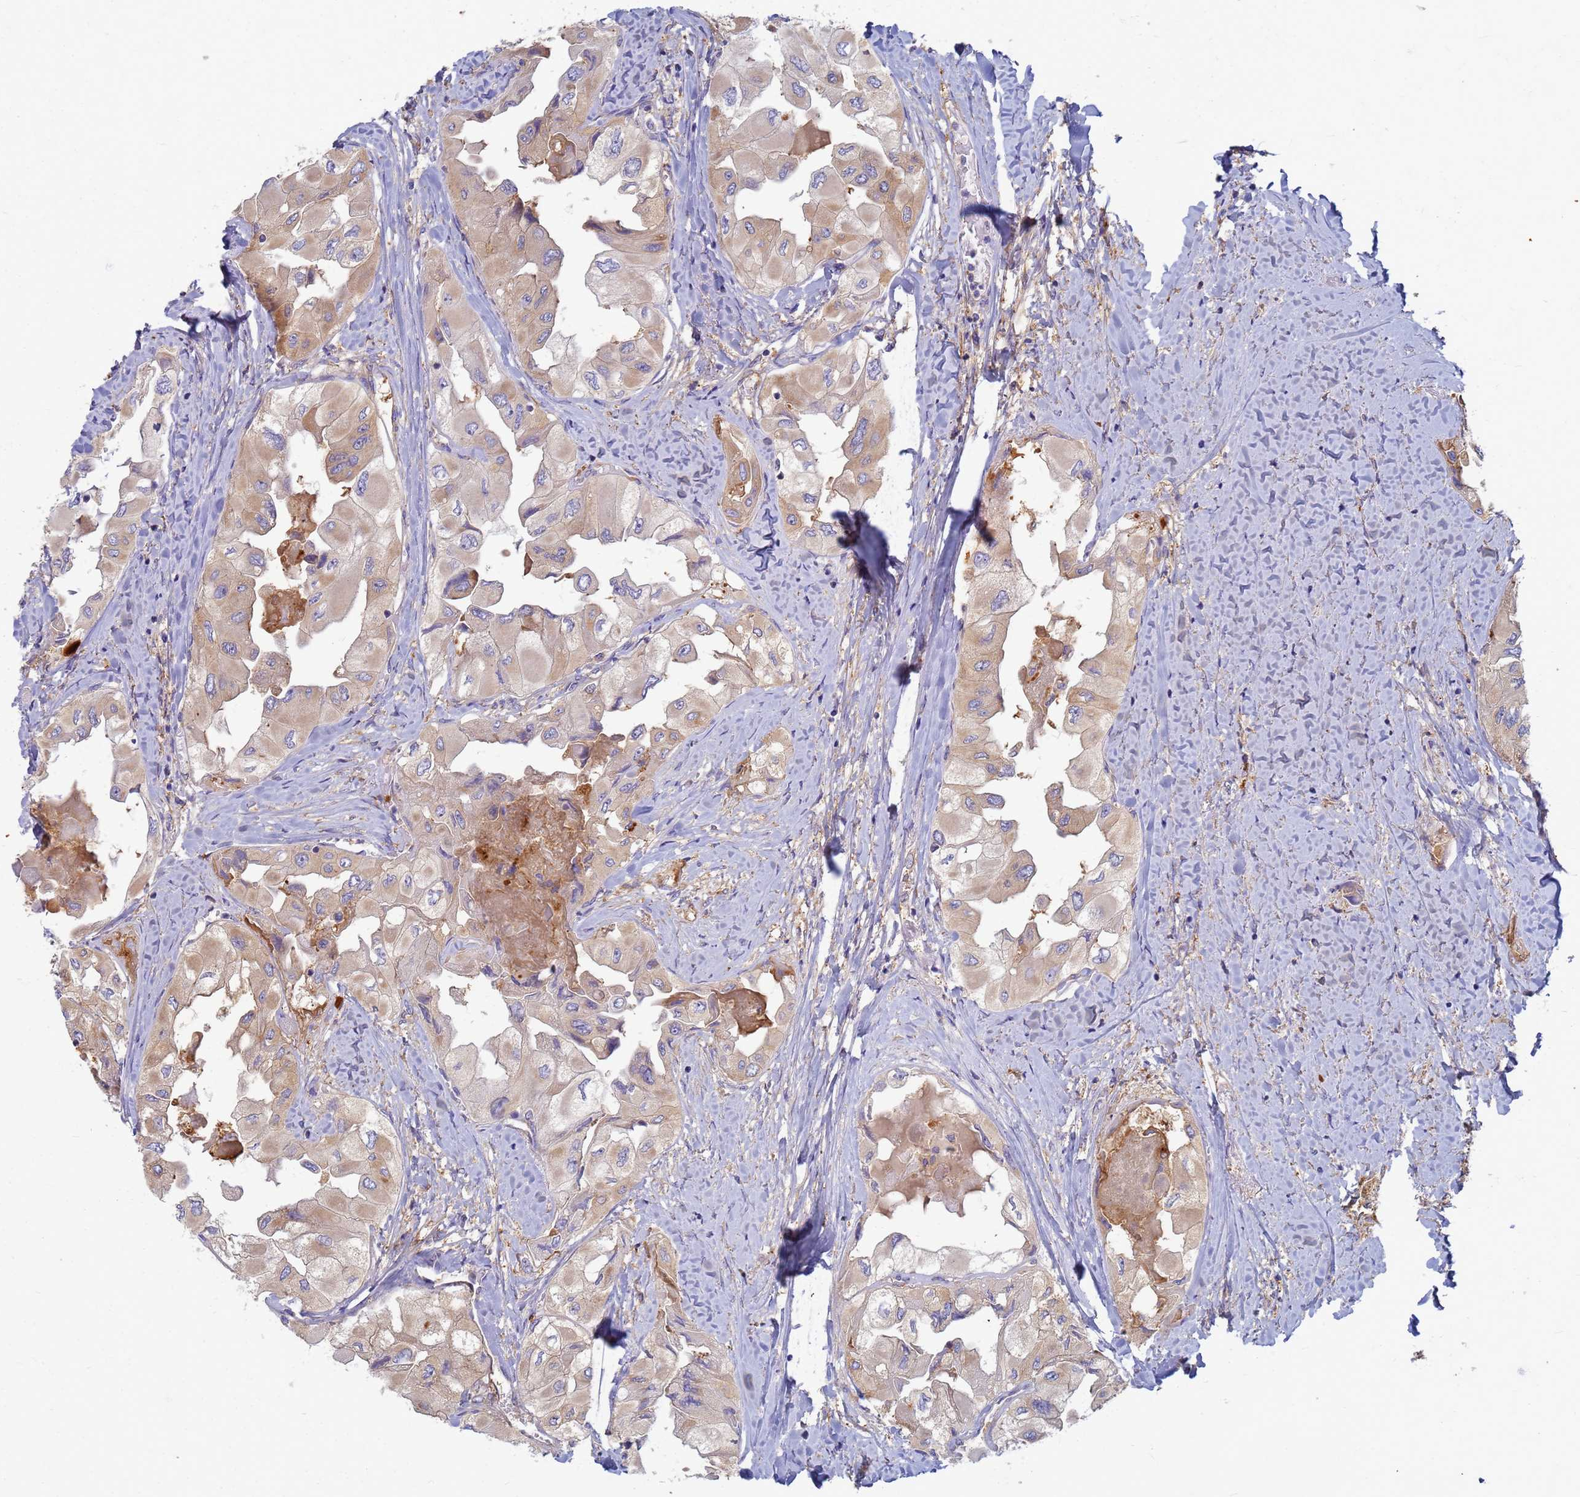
{"staining": {"intensity": "weak", "quantity": ">75%", "location": "cytoplasmic/membranous"}, "tissue": "thyroid cancer", "cell_type": "Tumor cells", "image_type": "cancer", "snomed": [{"axis": "morphology", "description": "Normal tissue, NOS"}, {"axis": "morphology", "description": "Papillary adenocarcinoma, NOS"}, {"axis": "topography", "description": "Thyroid gland"}], "caption": "Papillary adenocarcinoma (thyroid) stained with a protein marker exhibits weak staining in tumor cells.", "gene": "EEA1", "patient": {"sex": "female", "age": 59}}